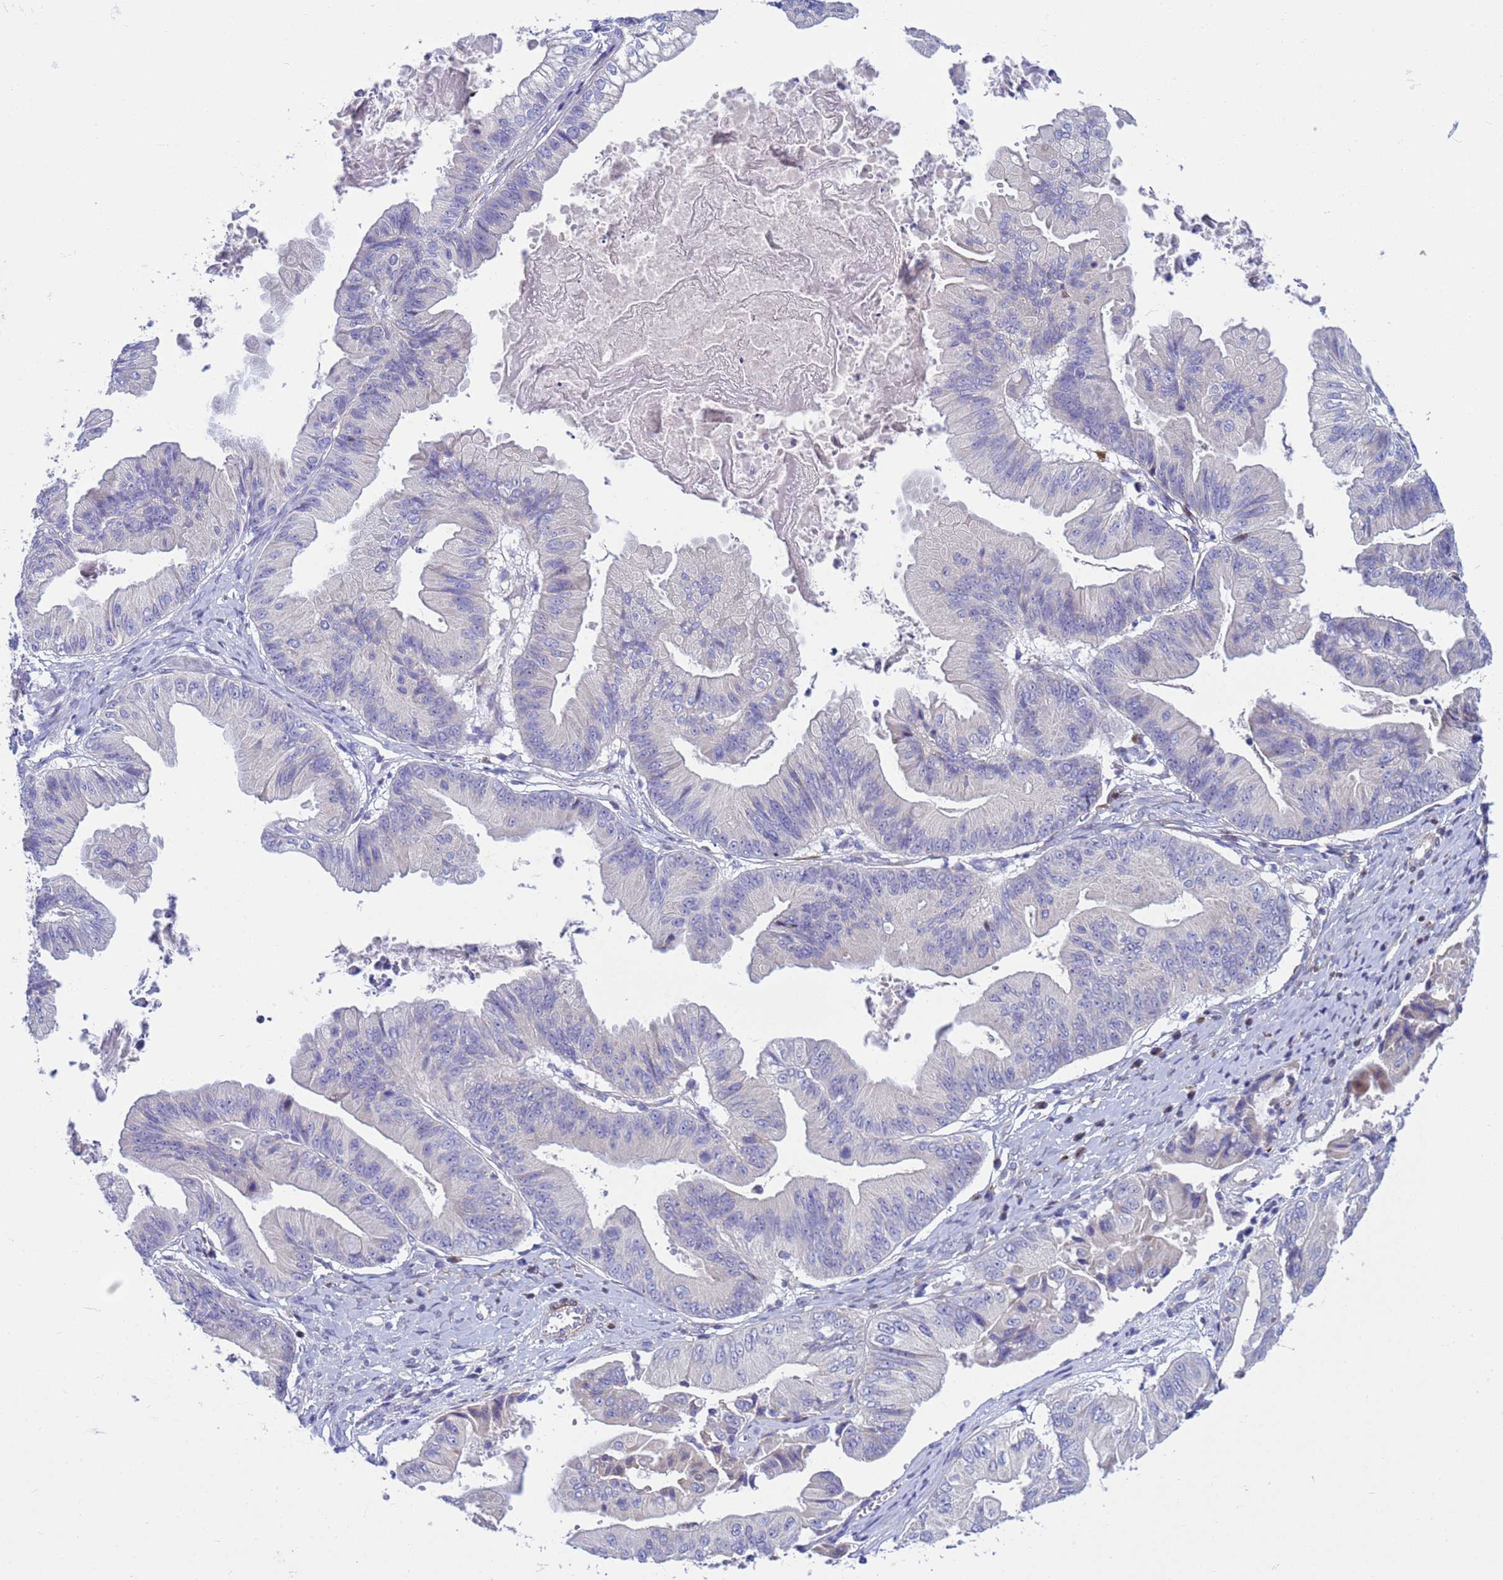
{"staining": {"intensity": "negative", "quantity": "none", "location": "none"}, "tissue": "ovarian cancer", "cell_type": "Tumor cells", "image_type": "cancer", "snomed": [{"axis": "morphology", "description": "Cystadenocarcinoma, mucinous, NOS"}, {"axis": "topography", "description": "Ovary"}], "caption": "This is an immunohistochemistry micrograph of ovarian cancer (mucinous cystadenocarcinoma). There is no staining in tumor cells.", "gene": "P2RX7", "patient": {"sex": "female", "age": 61}}